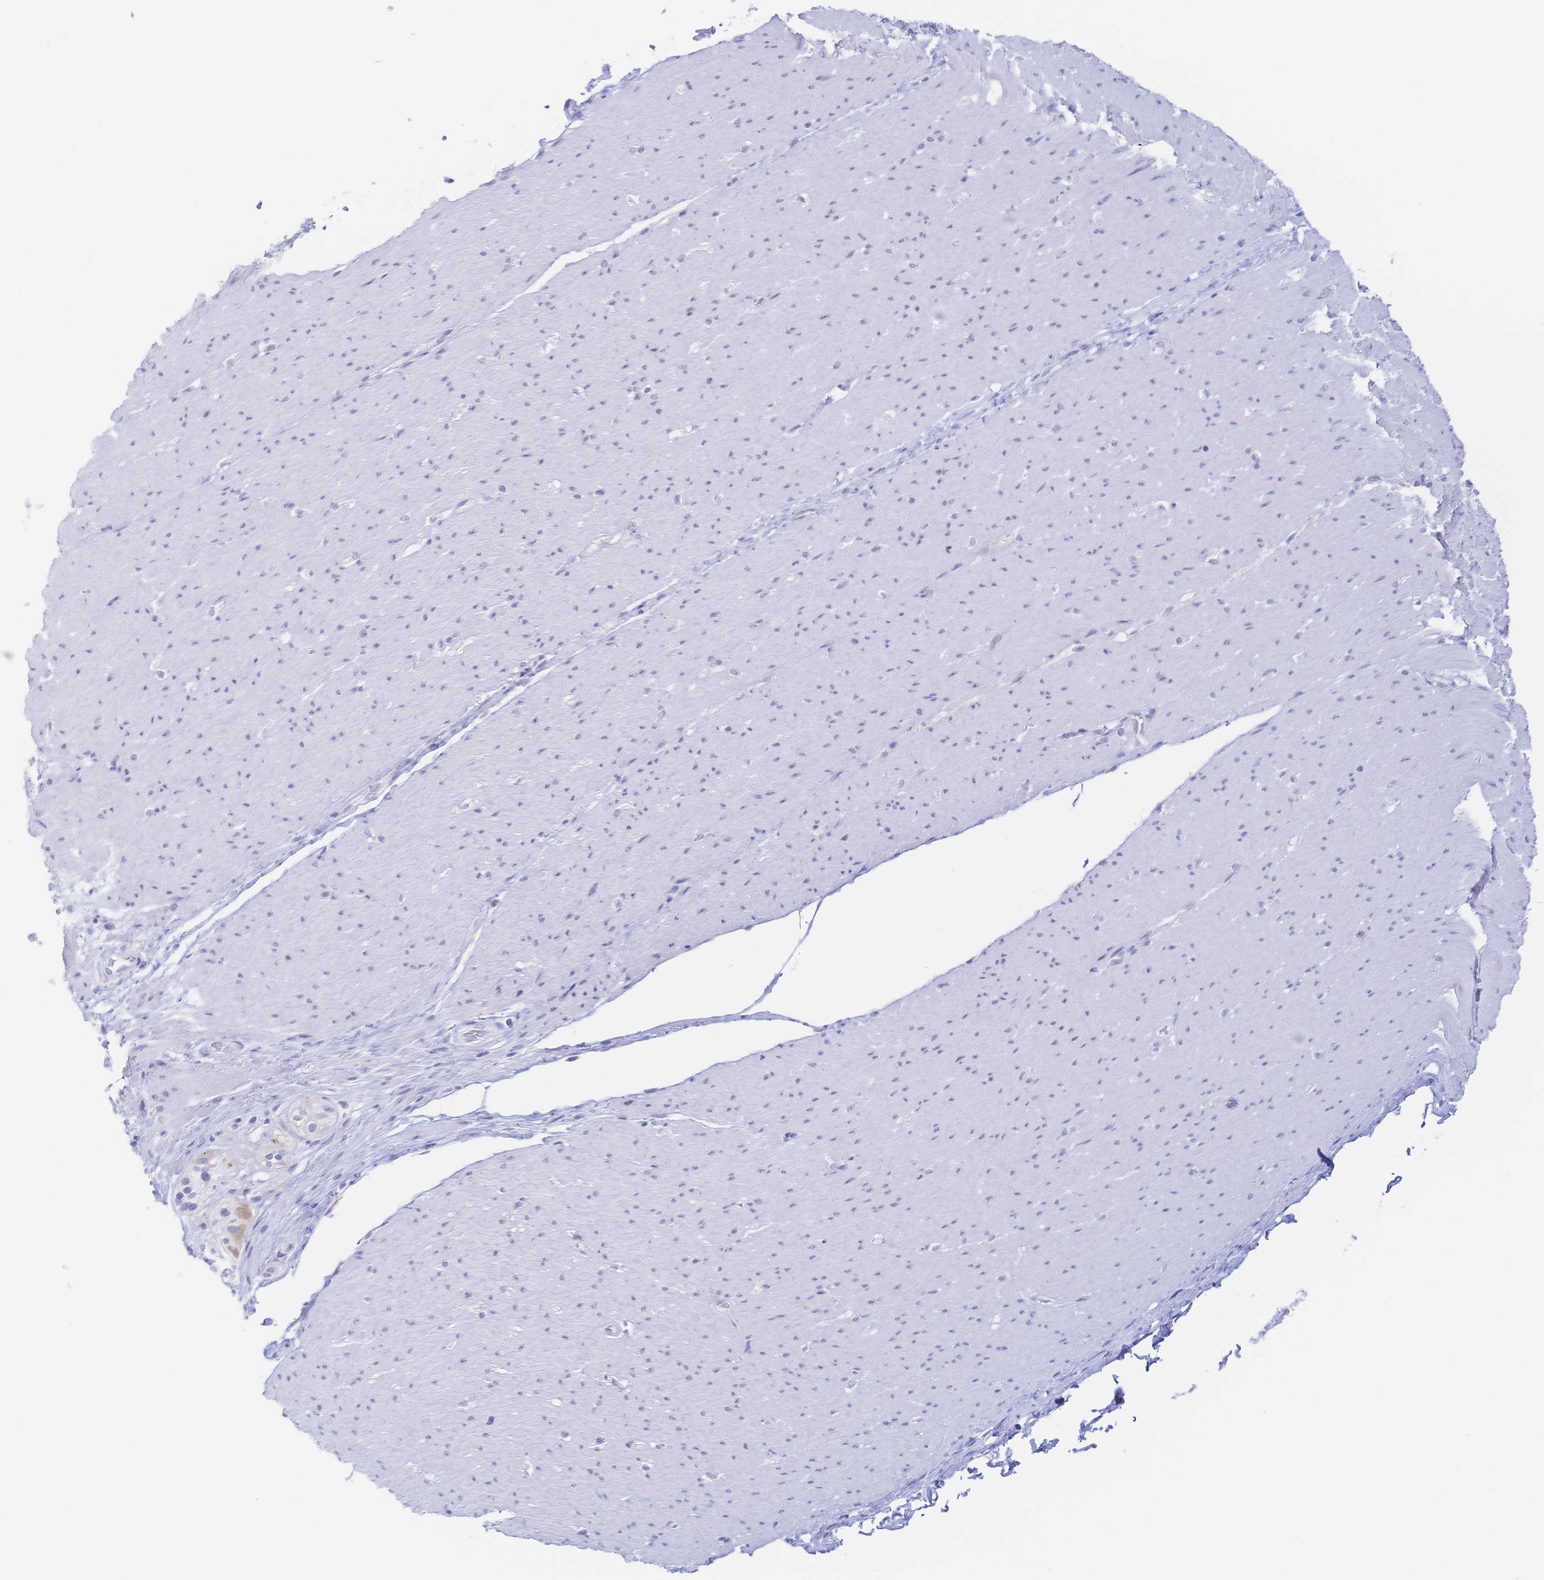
{"staining": {"intensity": "negative", "quantity": "none", "location": "none"}, "tissue": "smooth muscle", "cell_type": "Smooth muscle cells", "image_type": "normal", "snomed": [{"axis": "morphology", "description": "Normal tissue, NOS"}, {"axis": "topography", "description": "Smooth muscle"}, {"axis": "topography", "description": "Rectum"}], "caption": "The micrograph displays no significant staining in smooth muscle cells of smooth muscle. Brightfield microscopy of immunohistochemistry (IHC) stained with DAB (3,3'-diaminobenzidine) (brown) and hematoxylin (blue), captured at high magnification.", "gene": "SIAH3", "patient": {"sex": "male", "age": 53}}